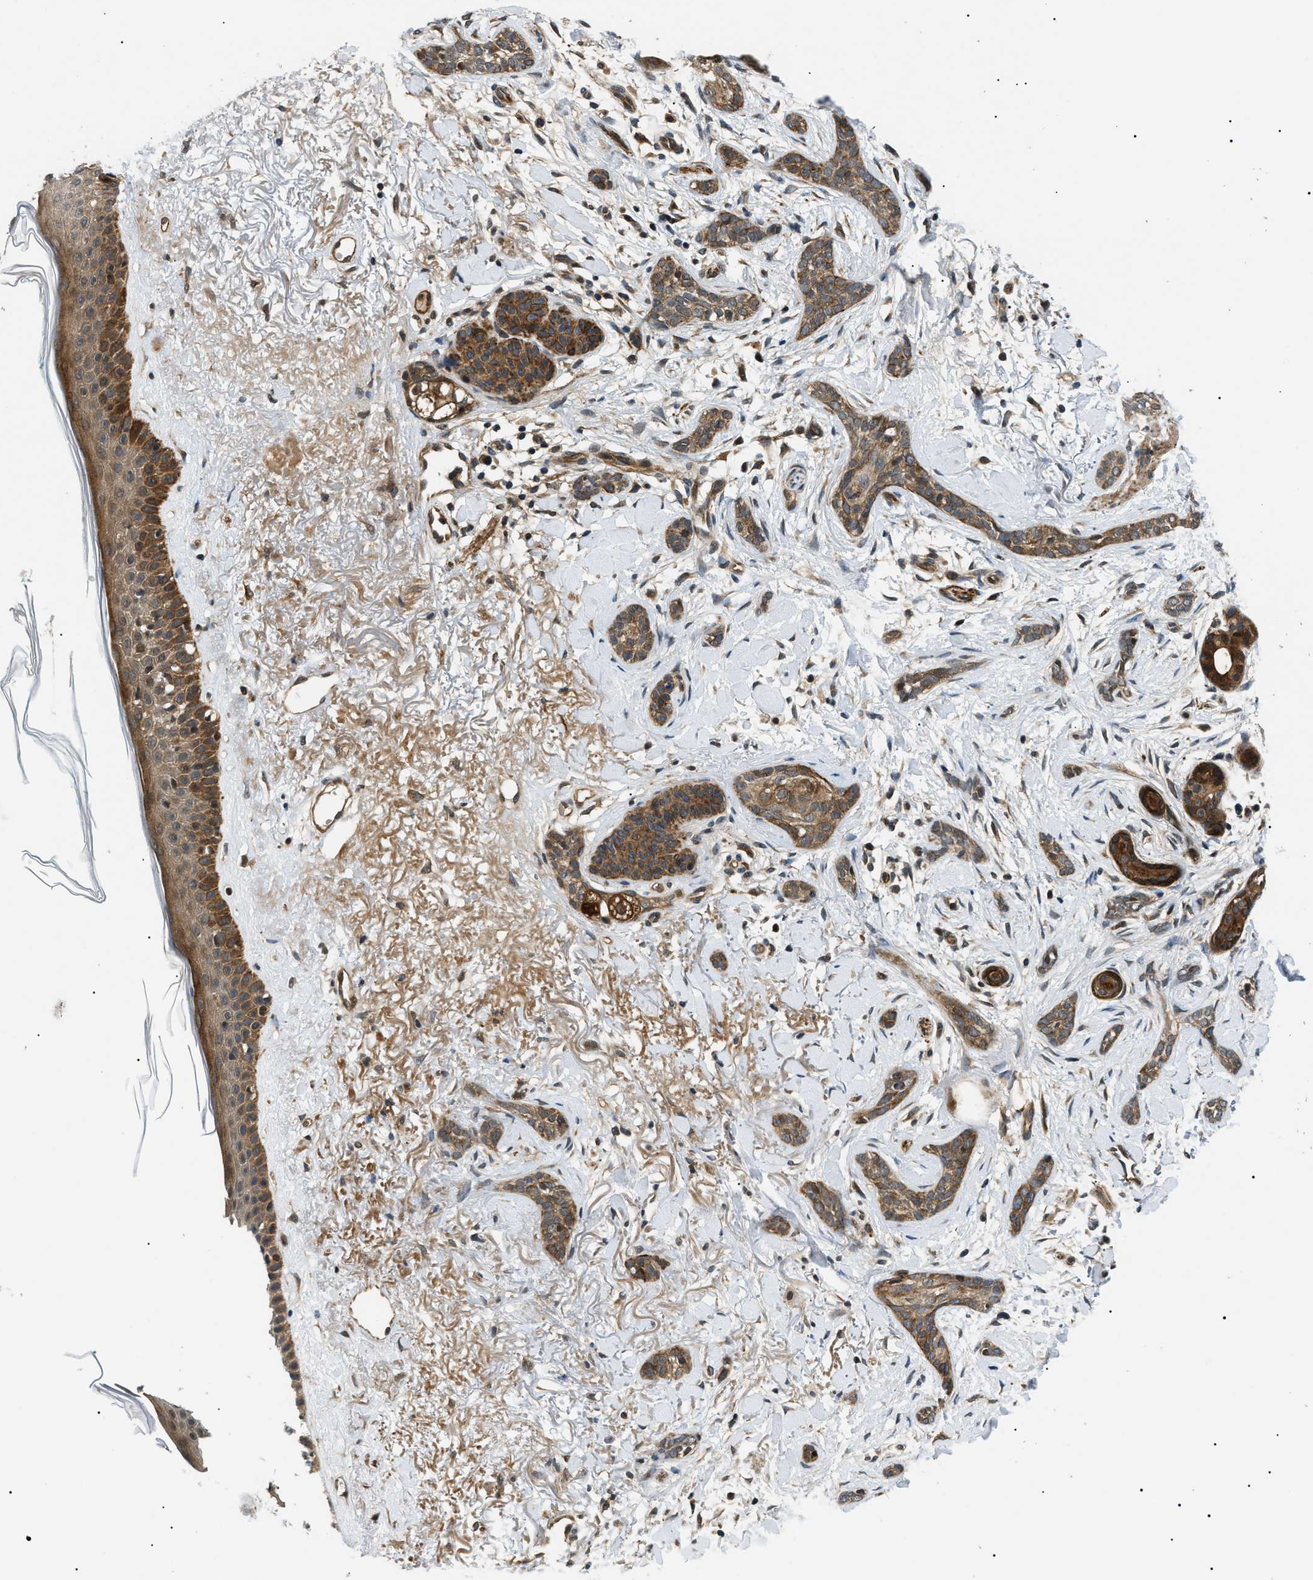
{"staining": {"intensity": "moderate", "quantity": ">75%", "location": "cytoplasmic/membranous"}, "tissue": "skin cancer", "cell_type": "Tumor cells", "image_type": "cancer", "snomed": [{"axis": "morphology", "description": "Basal cell carcinoma"}, {"axis": "morphology", "description": "Adnexal tumor, benign"}, {"axis": "topography", "description": "Skin"}], "caption": "DAB immunohistochemical staining of basal cell carcinoma (skin) displays moderate cytoplasmic/membranous protein positivity in approximately >75% of tumor cells. Using DAB (brown) and hematoxylin (blue) stains, captured at high magnification using brightfield microscopy.", "gene": "ATP6AP1", "patient": {"sex": "female", "age": 42}}